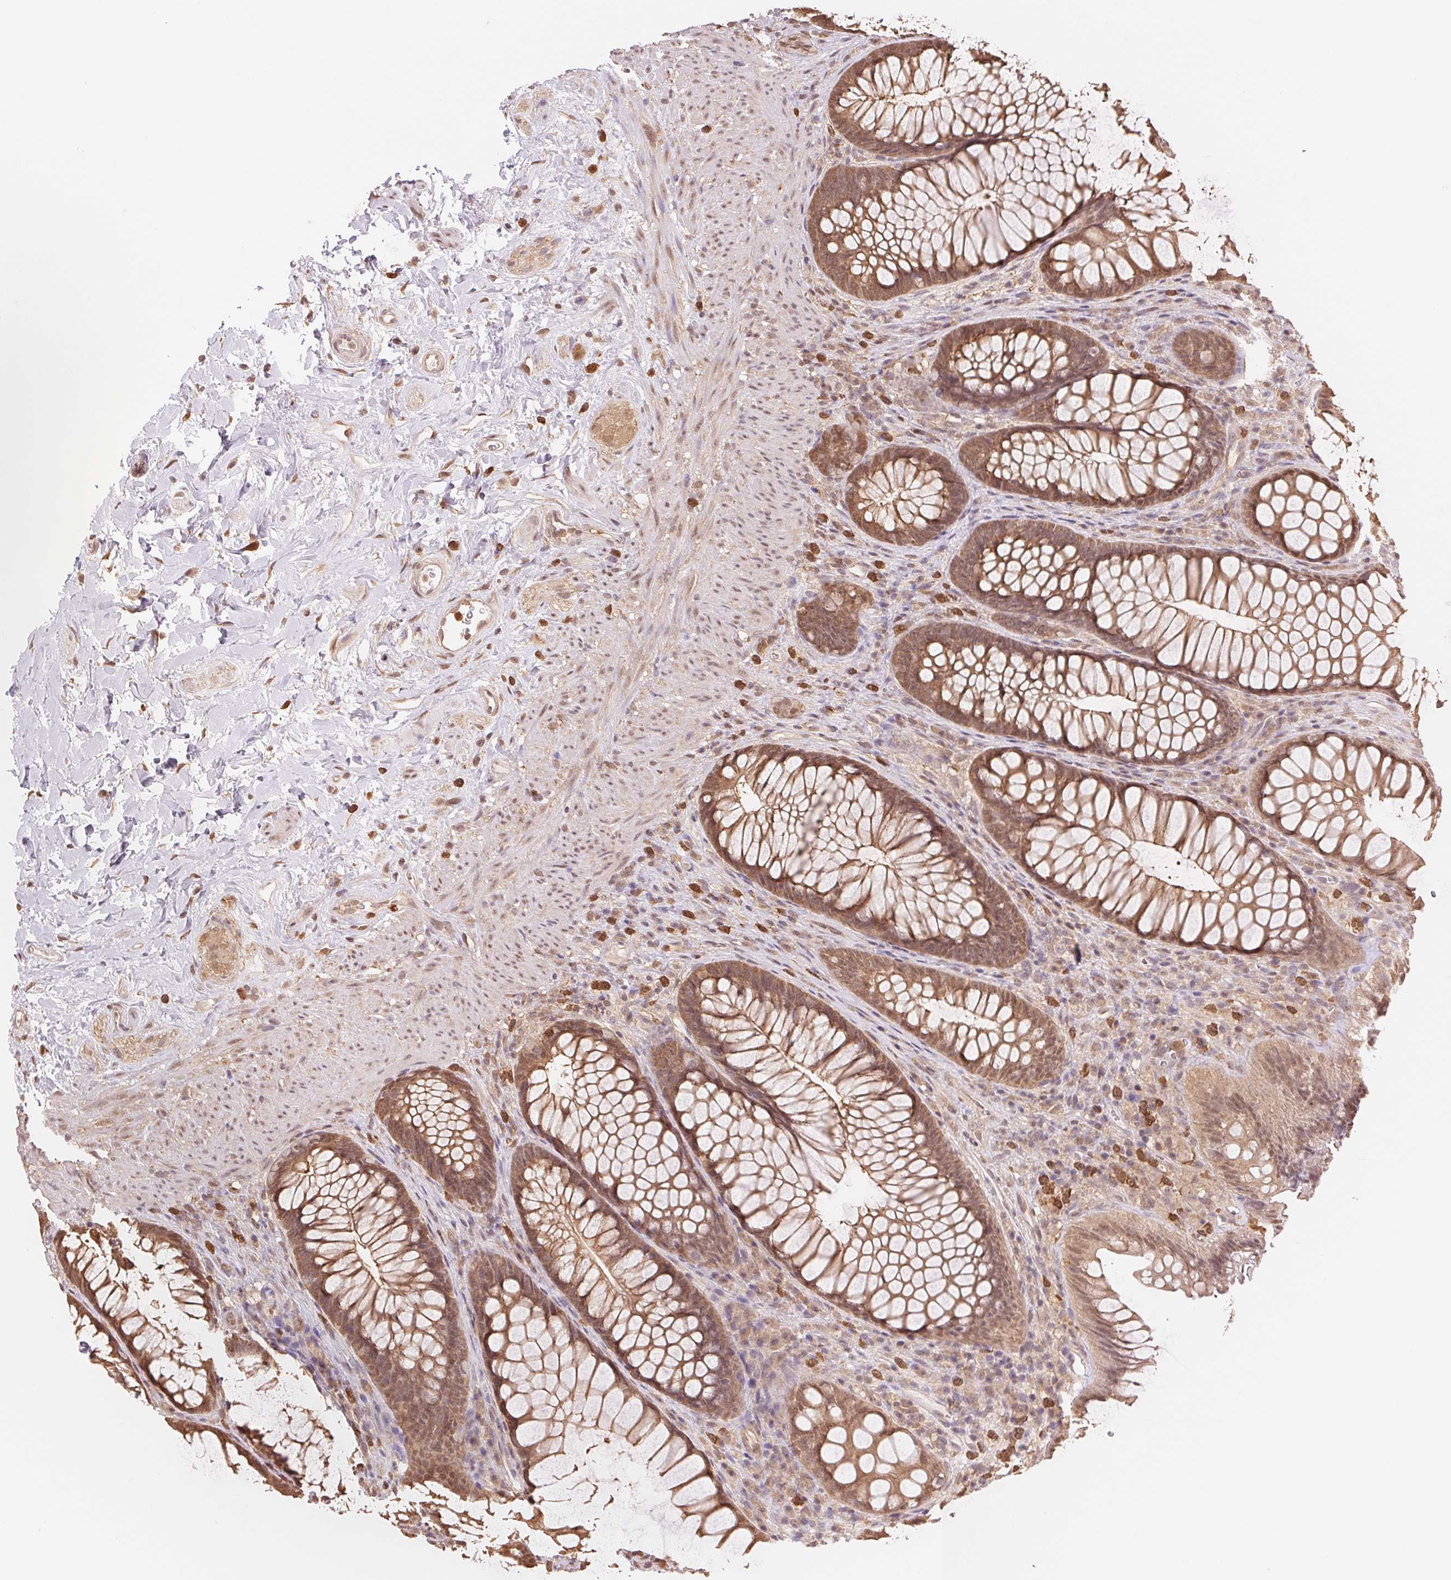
{"staining": {"intensity": "moderate", "quantity": ">75%", "location": "cytoplasmic/membranous,nuclear"}, "tissue": "rectum", "cell_type": "Glandular cells", "image_type": "normal", "snomed": [{"axis": "morphology", "description": "Normal tissue, NOS"}, {"axis": "topography", "description": "Smooth muscle"}, {"axis": "topography", "description": "Rectum"}], "caption": "Immunohistochemical staining of normal human rectum demonstrates >75% levels of moderate cytoplasmic/membranous,nuclear protein staining in approximately >75% of glandular cells. The protein of interest is stained brown, and the nuclei are stained in blue (DAB (3,3'-diaminobenzidine) IHC with brightfield microscopy, high magnification).", "gene": "CDC123", "patient": {"sex": "male", "age": 53}}